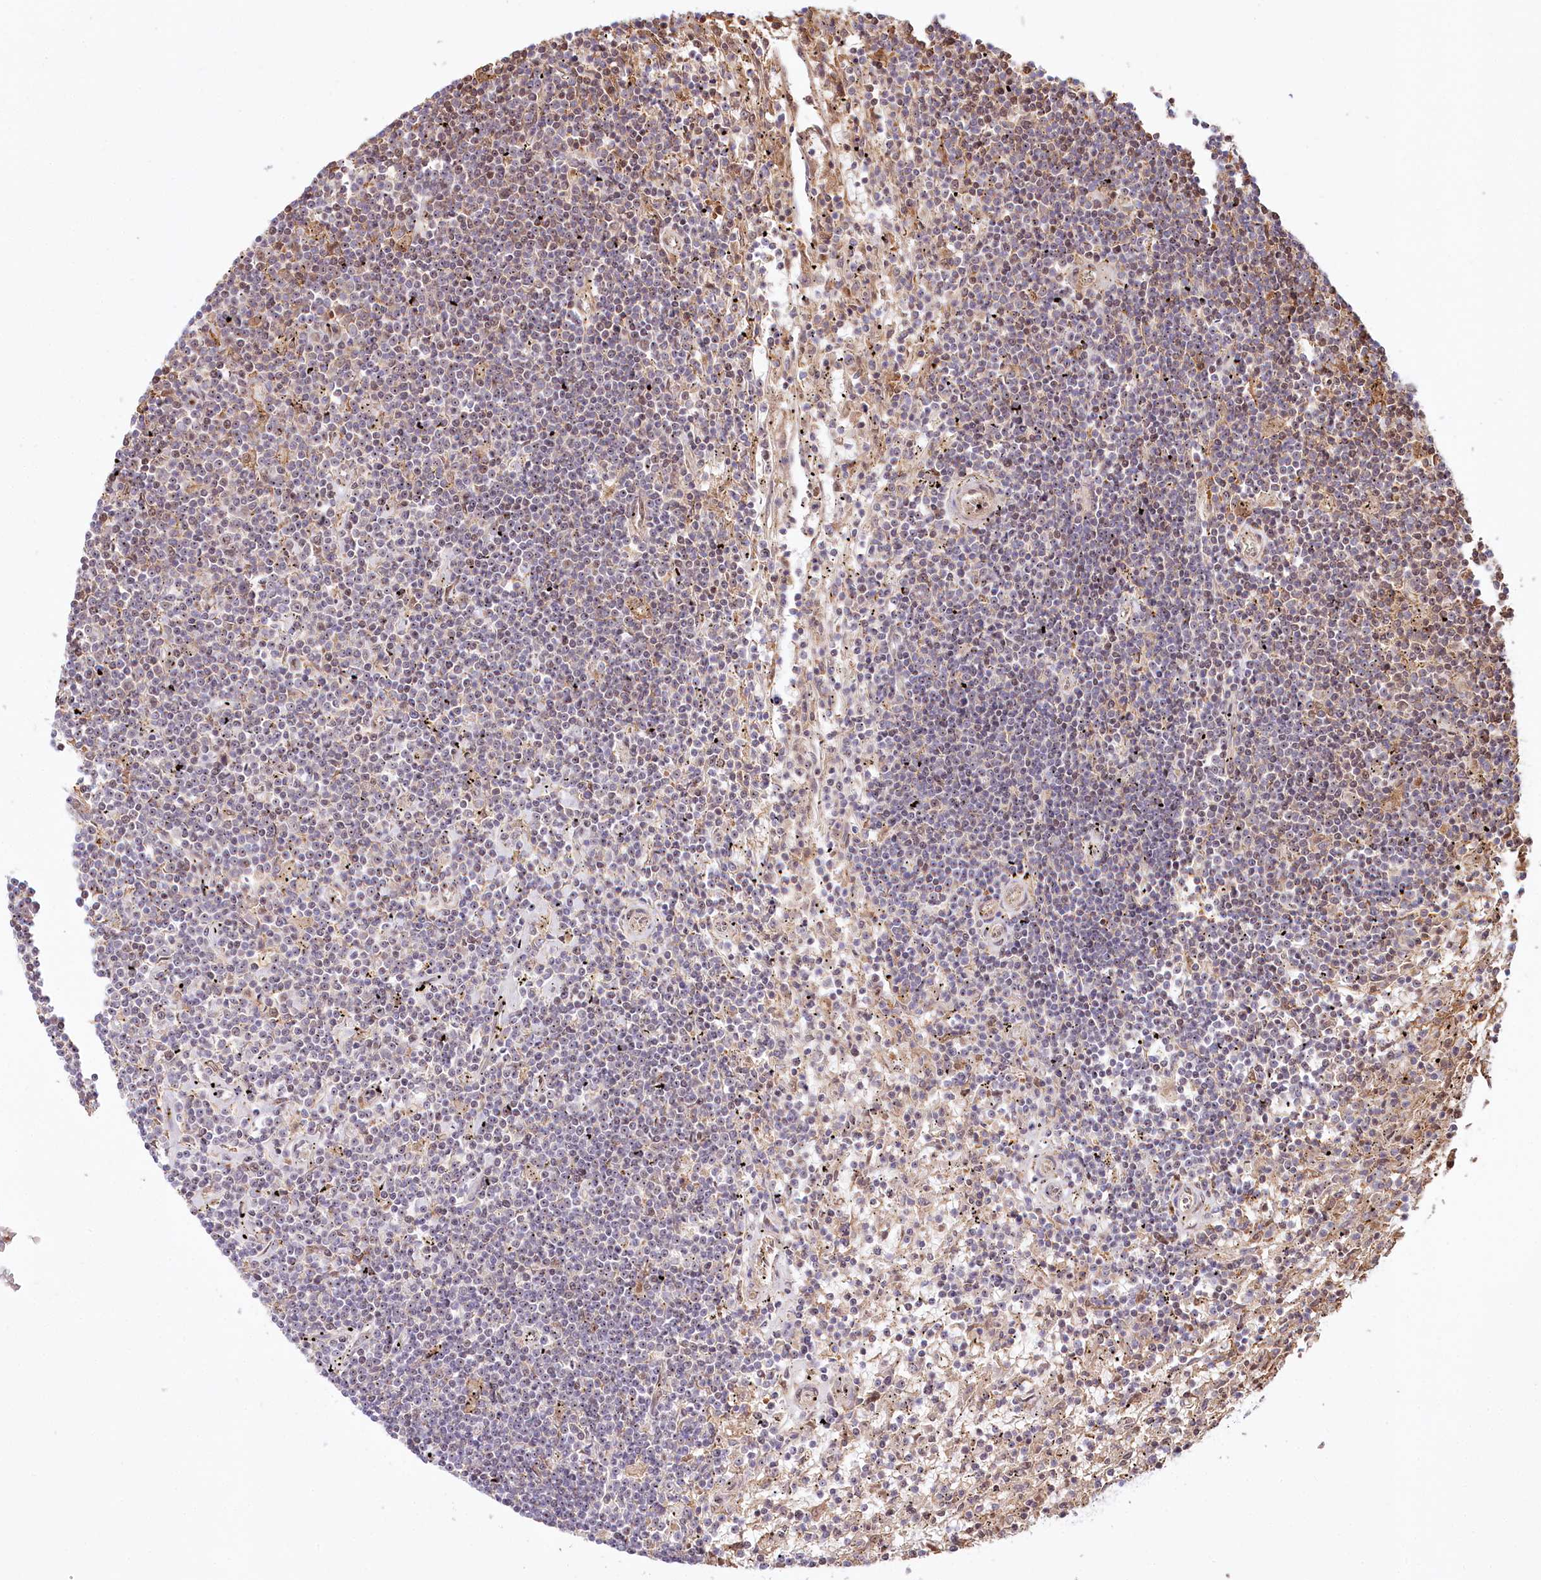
{"staining": {"intensity": "negative", "quantity": "none", "location": "none"}, "tissue": "lymphoma", "cell_type": "Tumor cells", "image_type": "cancer", "snomed": [{"axis": "morphology", "description": "Malignant lymphoma, non-Hodgkin's type, Low grade"}, {"axis": "topography", "description": "Spleen"}], "caption": "Immunohistochemistry photomicrograph of lymphoma stained for a protein (brown), which shows no expression in tumor cells. Brightfield microscopy of immunohistochemistry (IHC) stained with DAB (brown) and hematoxylin (blue), captured at high magnification.", "gene": "TUBGCP2", "patient": {"sex": "male", "age": 76}}